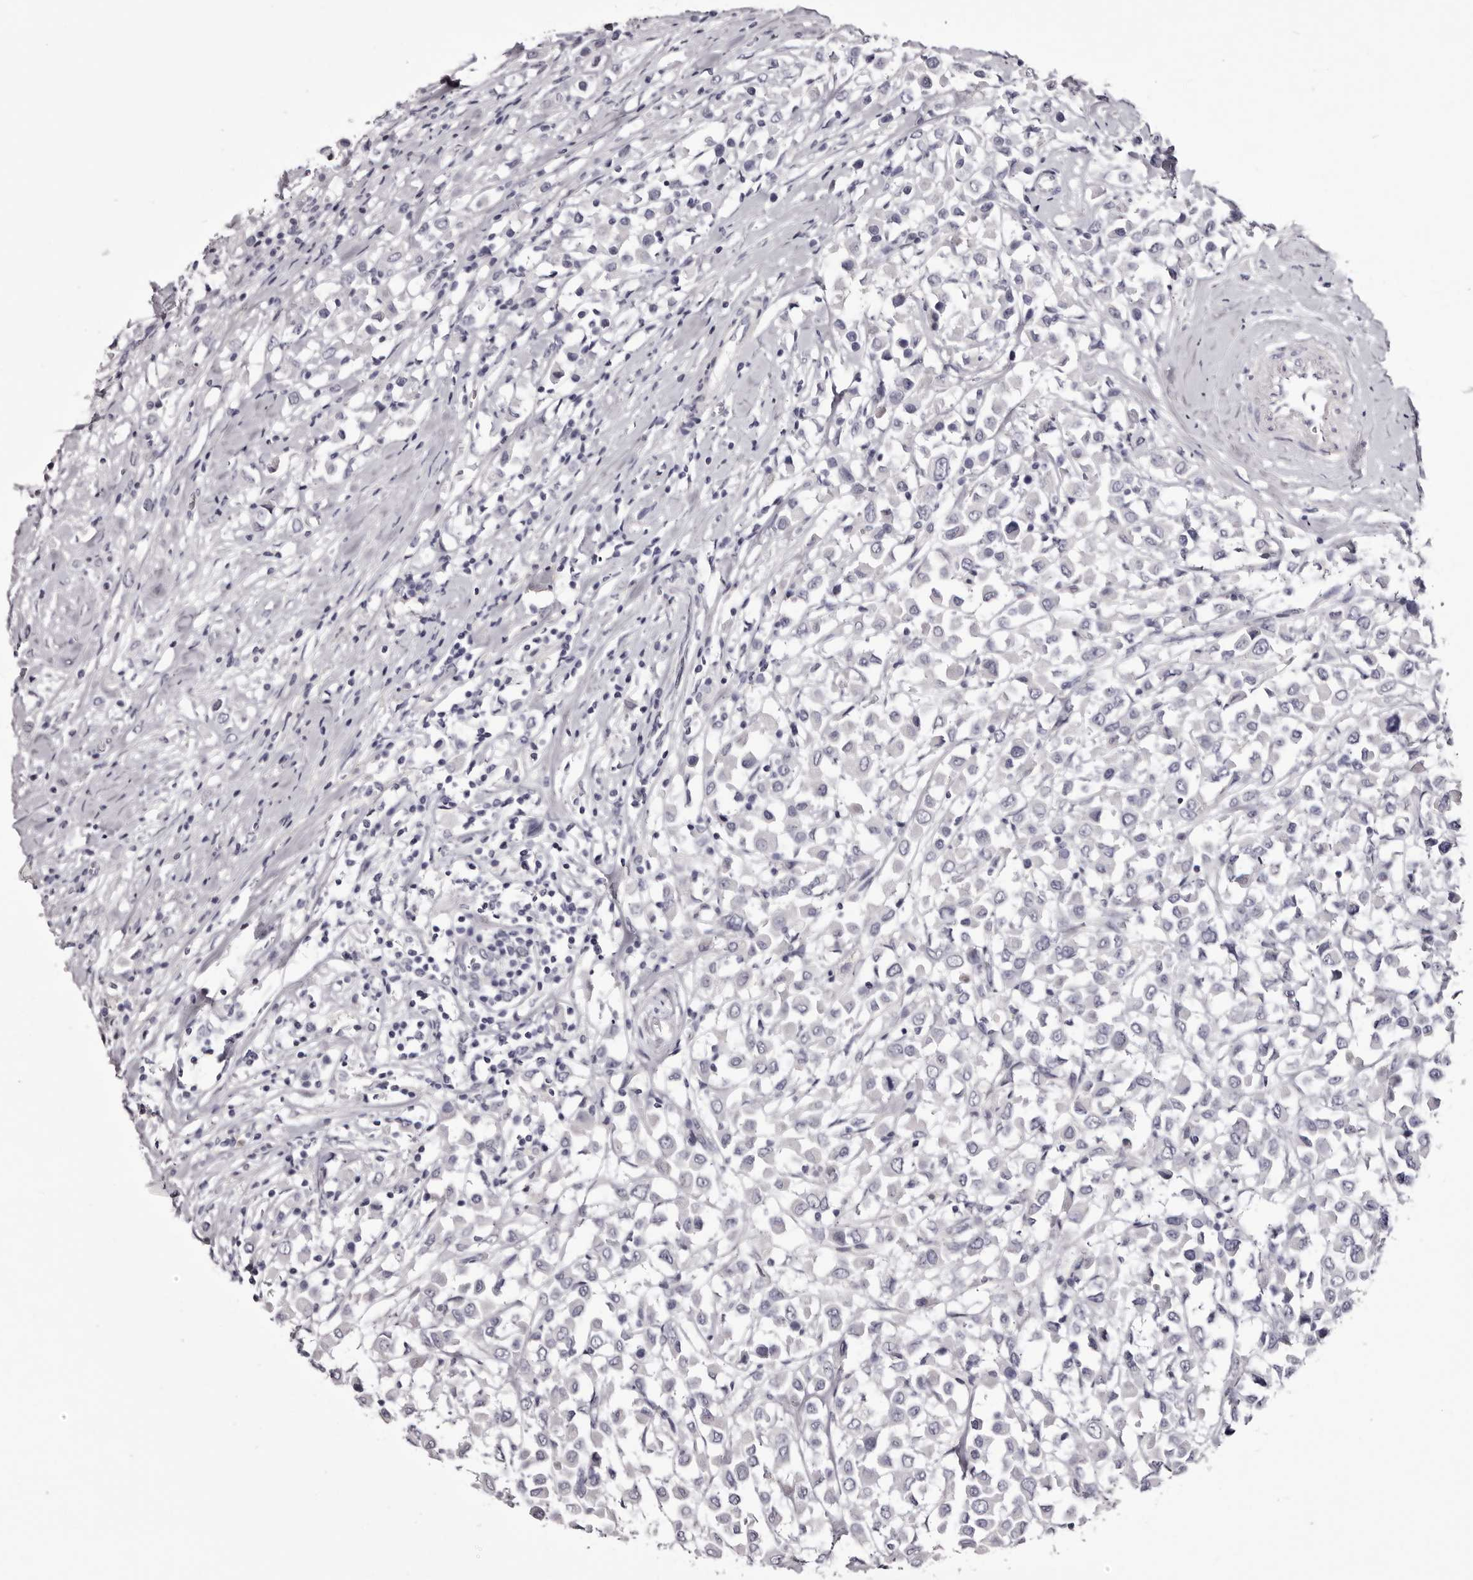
{"staining": {"intensity": "negative", "quantity": "none", "location": "none"}, "tissue": "breast cancer", "cell_type": "Tumor cells", "image_type": "cancer", "snomed": [{"axis": "morphology", "description": "Duct carcinoma"}, {"axis": "topography", "description": "Breast"}], "caption": "Immunohistochemical staining of human breast cancer demonstrates no significant staining in tumor cells.", "gene": "CA6", "patient": {"sex": "female", "age": 61}}